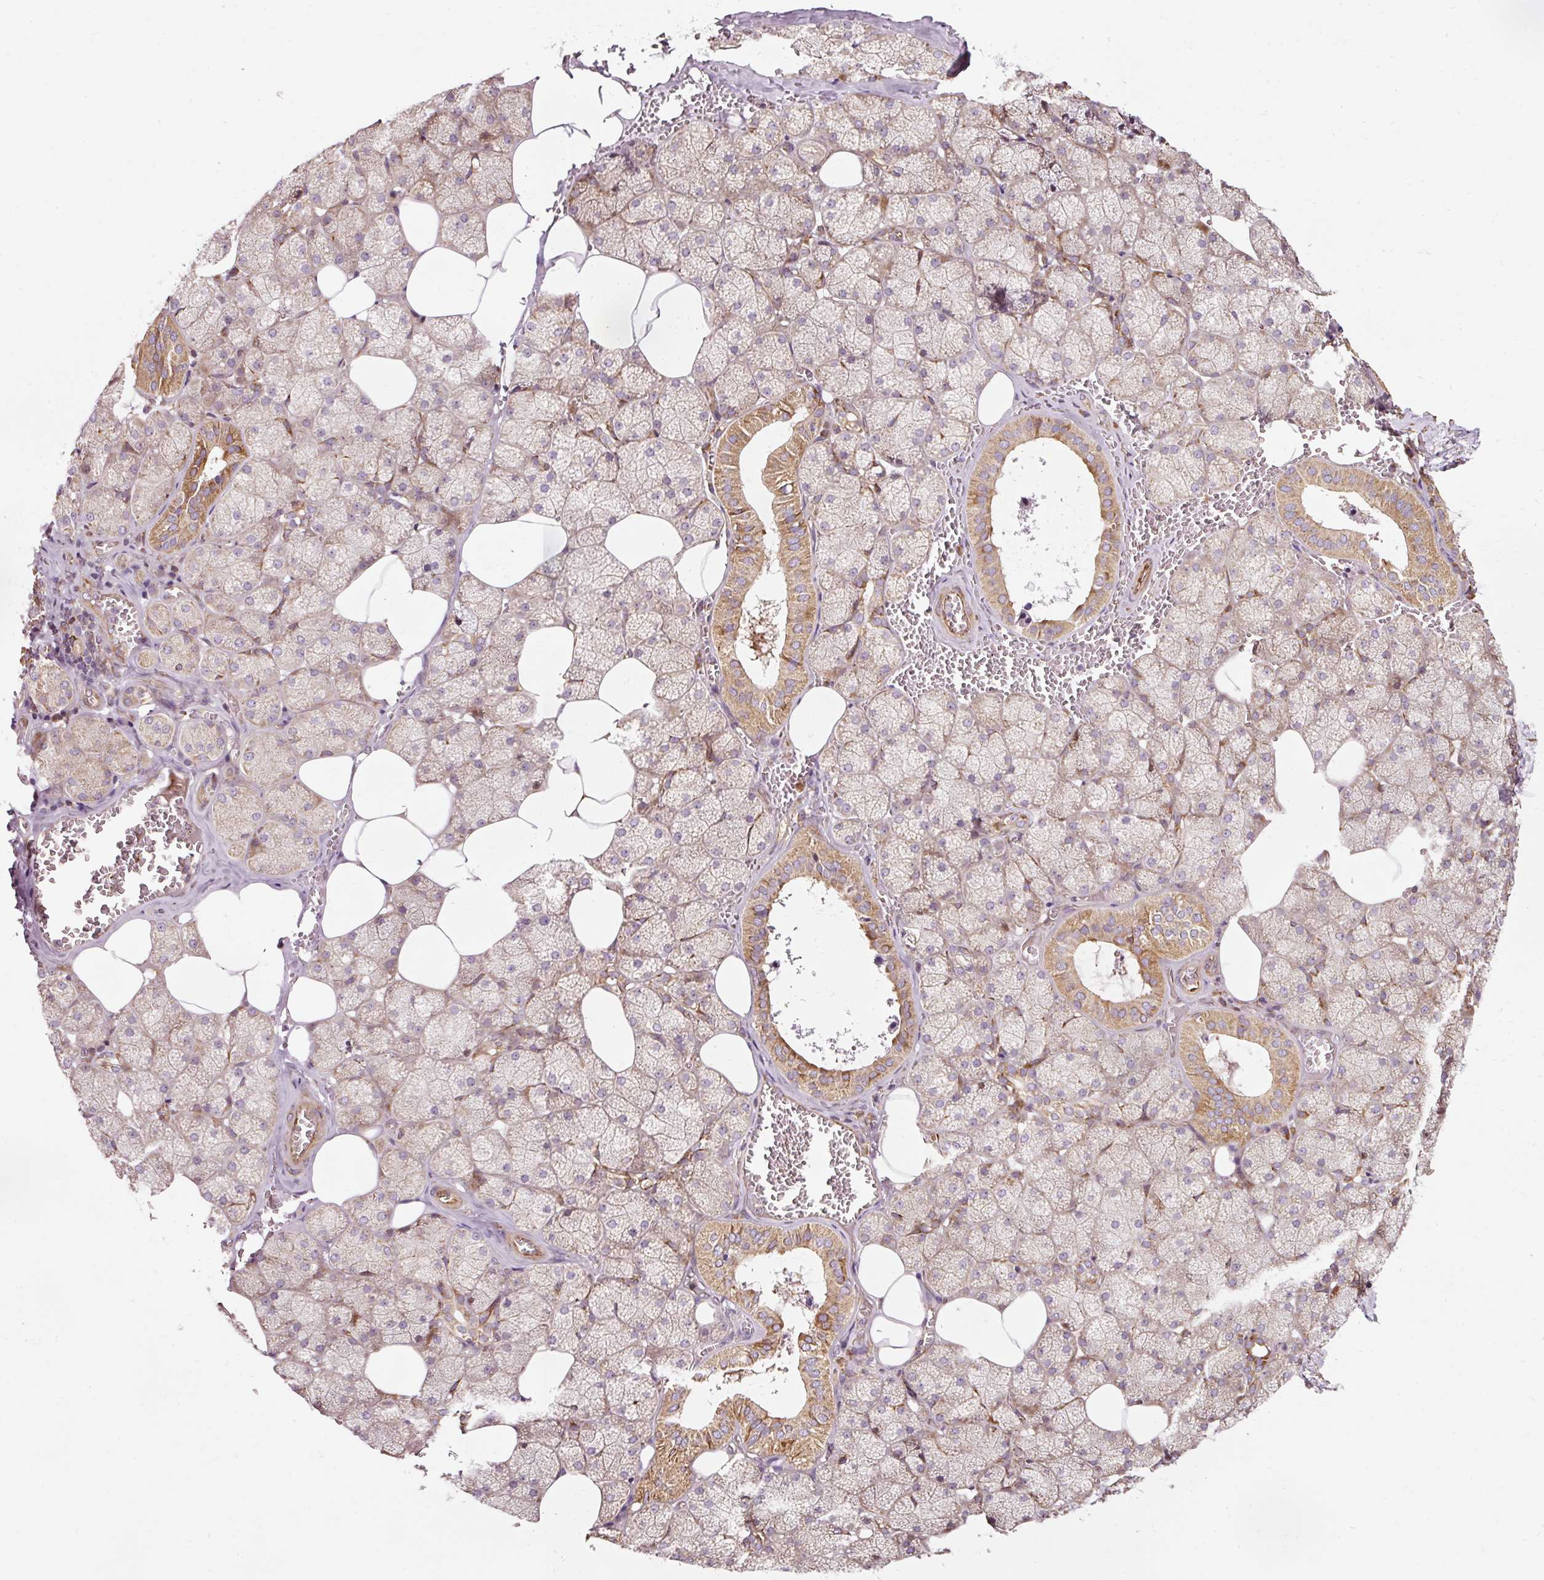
{"staining": {"intensity": "moderate", "quantity": "25%-75%", "location": "cytoplasmic/membranous"}, "tissue": "salivary gland", "cell_type": "Glandular cells", "image_type": "normal", "snomed": [{"axis": "morphology", "description": "Normal tissue, NOS"}, {"axis": "topography", "description": "Salivary gland"}, {"axis": "topography", "description": "Peripheral nerve tissue"}], "caption": "An image of salivary gland stained for a protein displays moderate cytoplasmic/membranous brown staining in glandular cells.", "gene": "ISCU", "patient": {"sex": "male", "age": 38}}